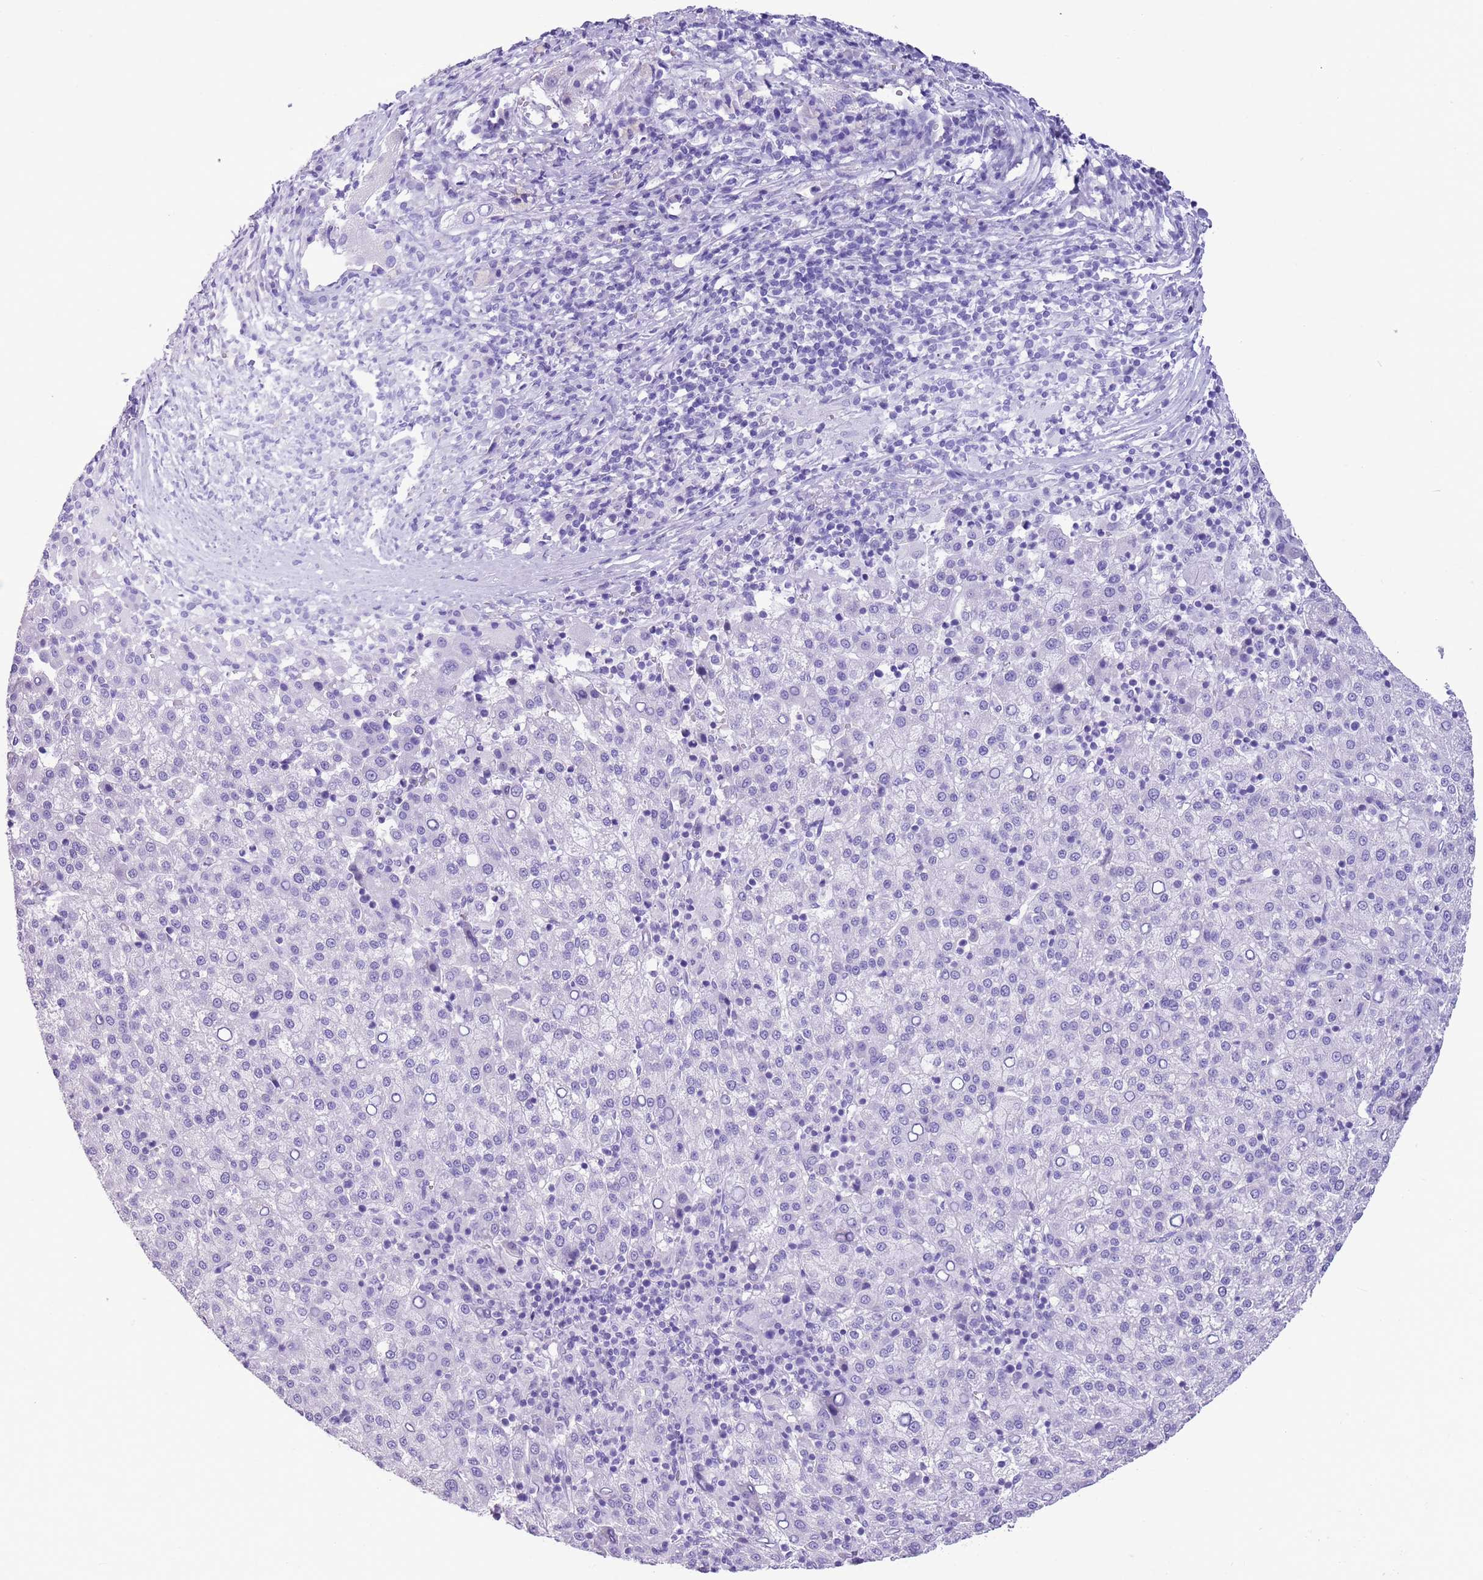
{"staining": {"intensity": "negative", "quantity": "none", "location": "none"}, "tissue": "liver cancer", "cell_type": "Tumor cells", "image_type": "cancer", "snomed": [{"axis": "morphology", "description": "Carcinoma, Hepatocellular, NOS"}, {"axis": "topography", "description": "Liver"}], "caption": "Immunohistochemistry (IHC) image of neoplastic tissue: human hepatocellular carcinoma (liver) stained with DAB displays no significant protein staining in tumor cells.", "gene": "TBC1D10B", "patient": {"sex": "female", "age": 58}}